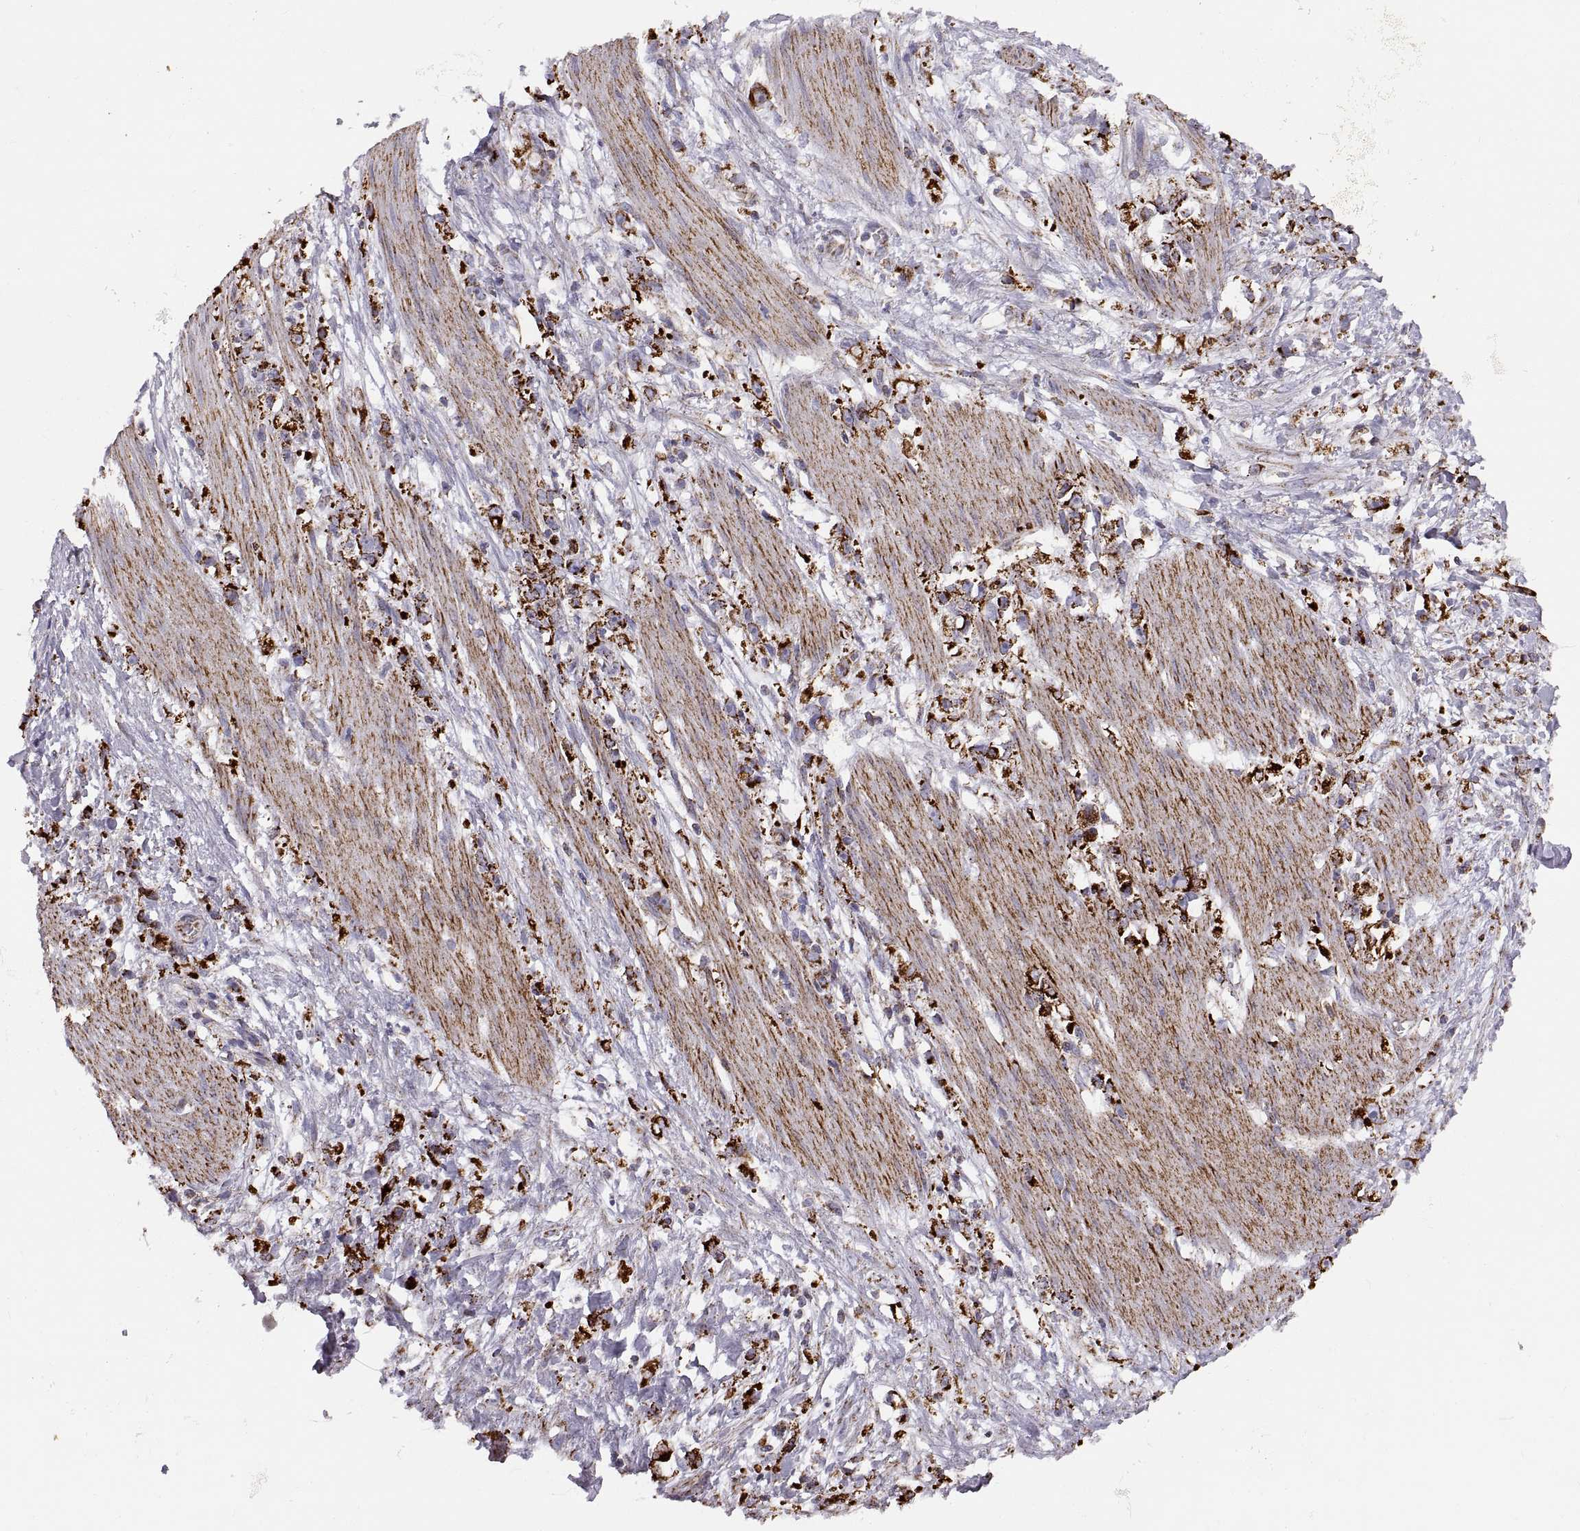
{"staining": {"intensity": "strong", "quantity": ">75%", "location": "cytoplasmic/membranous"}, "tissue": "stomach cancer", "cell_type": "Tumor cells", "image_type": "cancer", "snomed": [{"axis": "morphology", "description": "Adenocarcinoma, NOS"}, {"axis": "topography", "description": "Stomach"}], "caption": "IHC (DAB) staining of stomach cancer reveals strong cytoplasmic/membranous protein expression in about >75% of tumor cells.", "gene": "ARSD", "patient": {"sex": "female", "age": 59}}